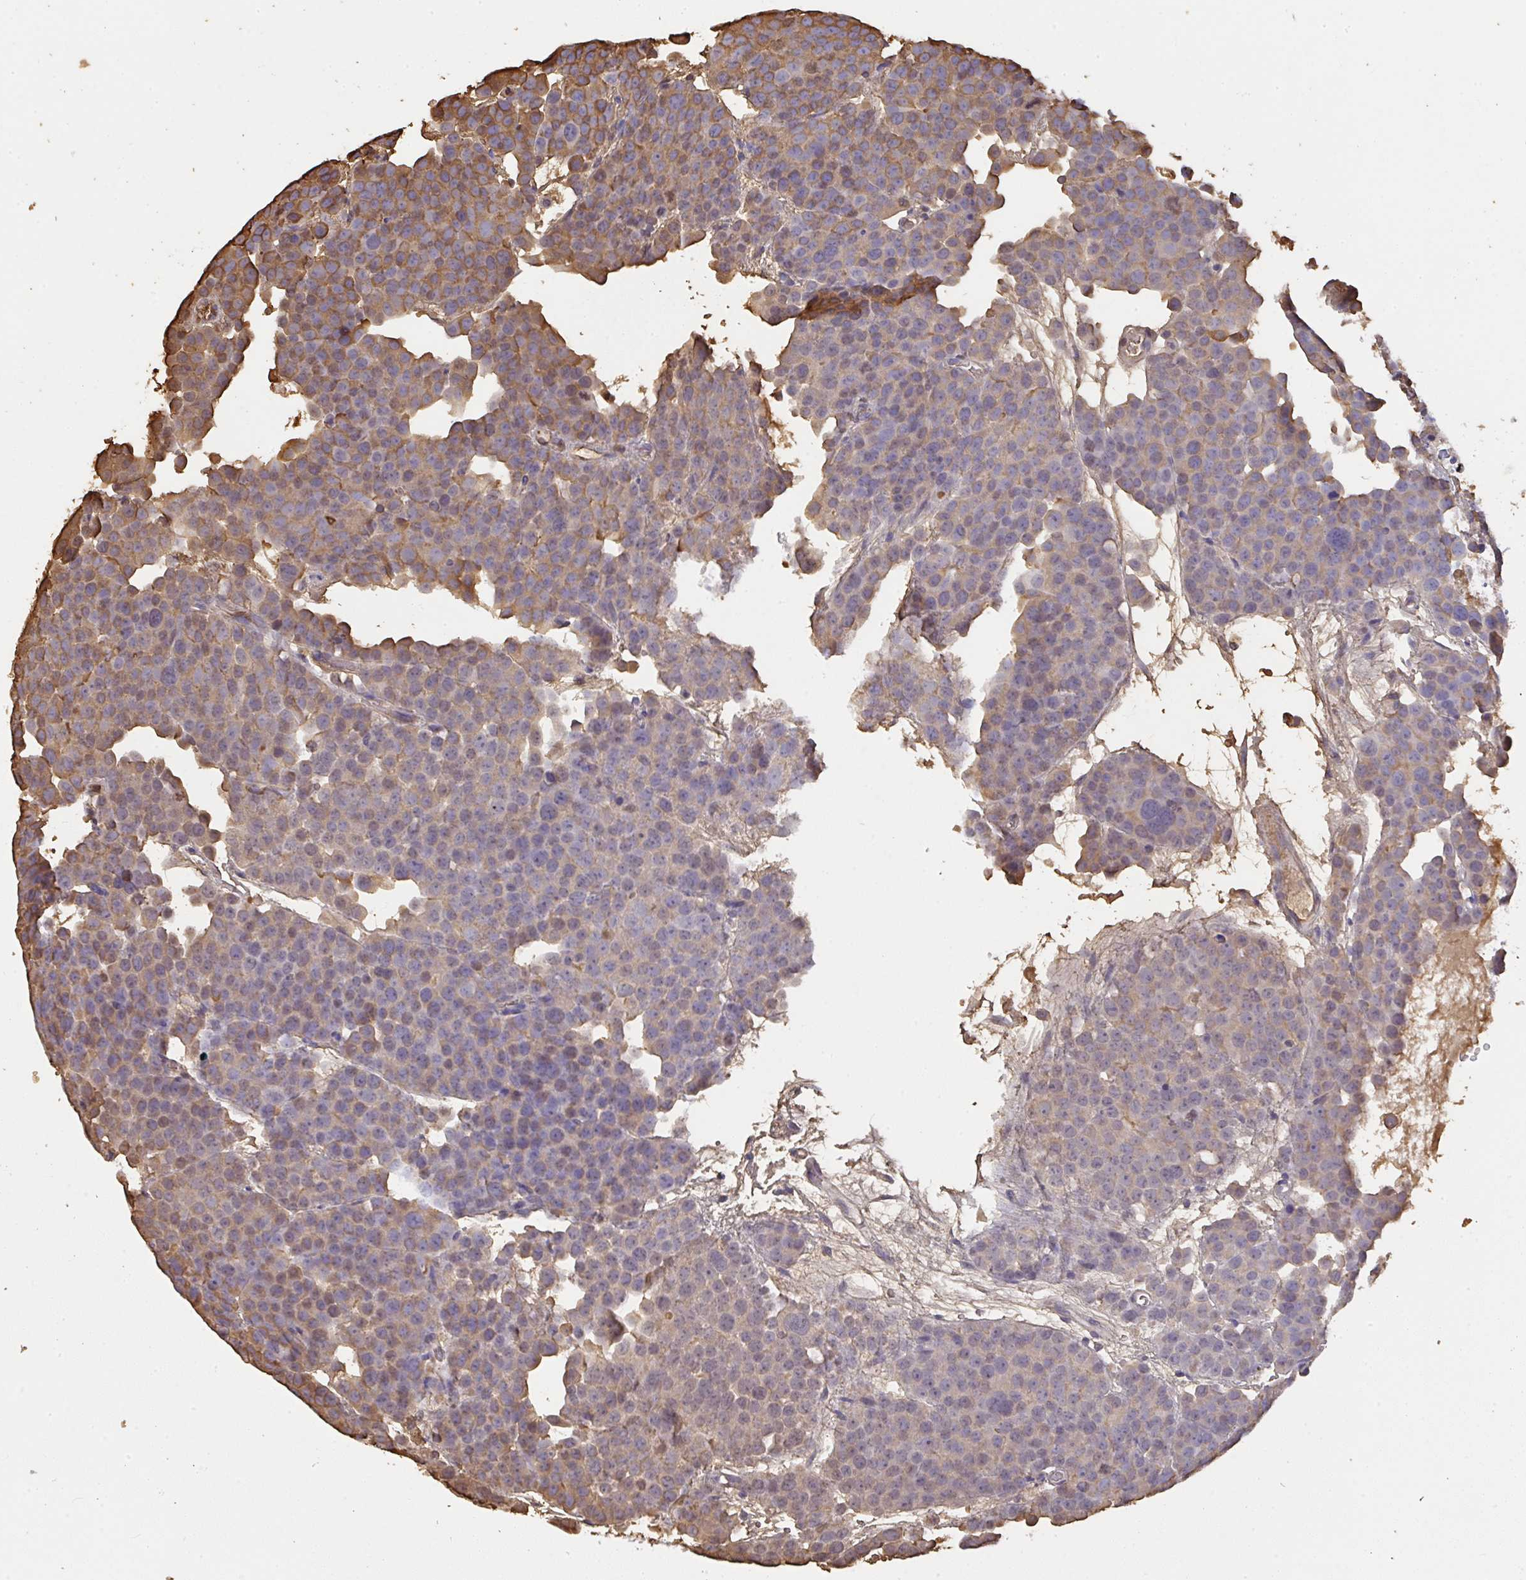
{"staining": {"intensity": "moderate", "quantity": "<25%", "location": "cytoplasmic/membranous"}, "tissue": "testis cancer", "cell_type": "Tumor cells", "image_type": "cancer", "snomed": [{"axis": "morphology", "description": "Seminoma, NOS"}, {"axis": "topography", "description": "Testis"}], "caption": "DAB immunohistochemical staining of testis cancer (seminoma) exhibits moderate cytoplasmic/membranous protein staining in approximately <25% of tumor cells.", "gene": "SMYD5", "patient": {"sex": "male", "age": 71}}